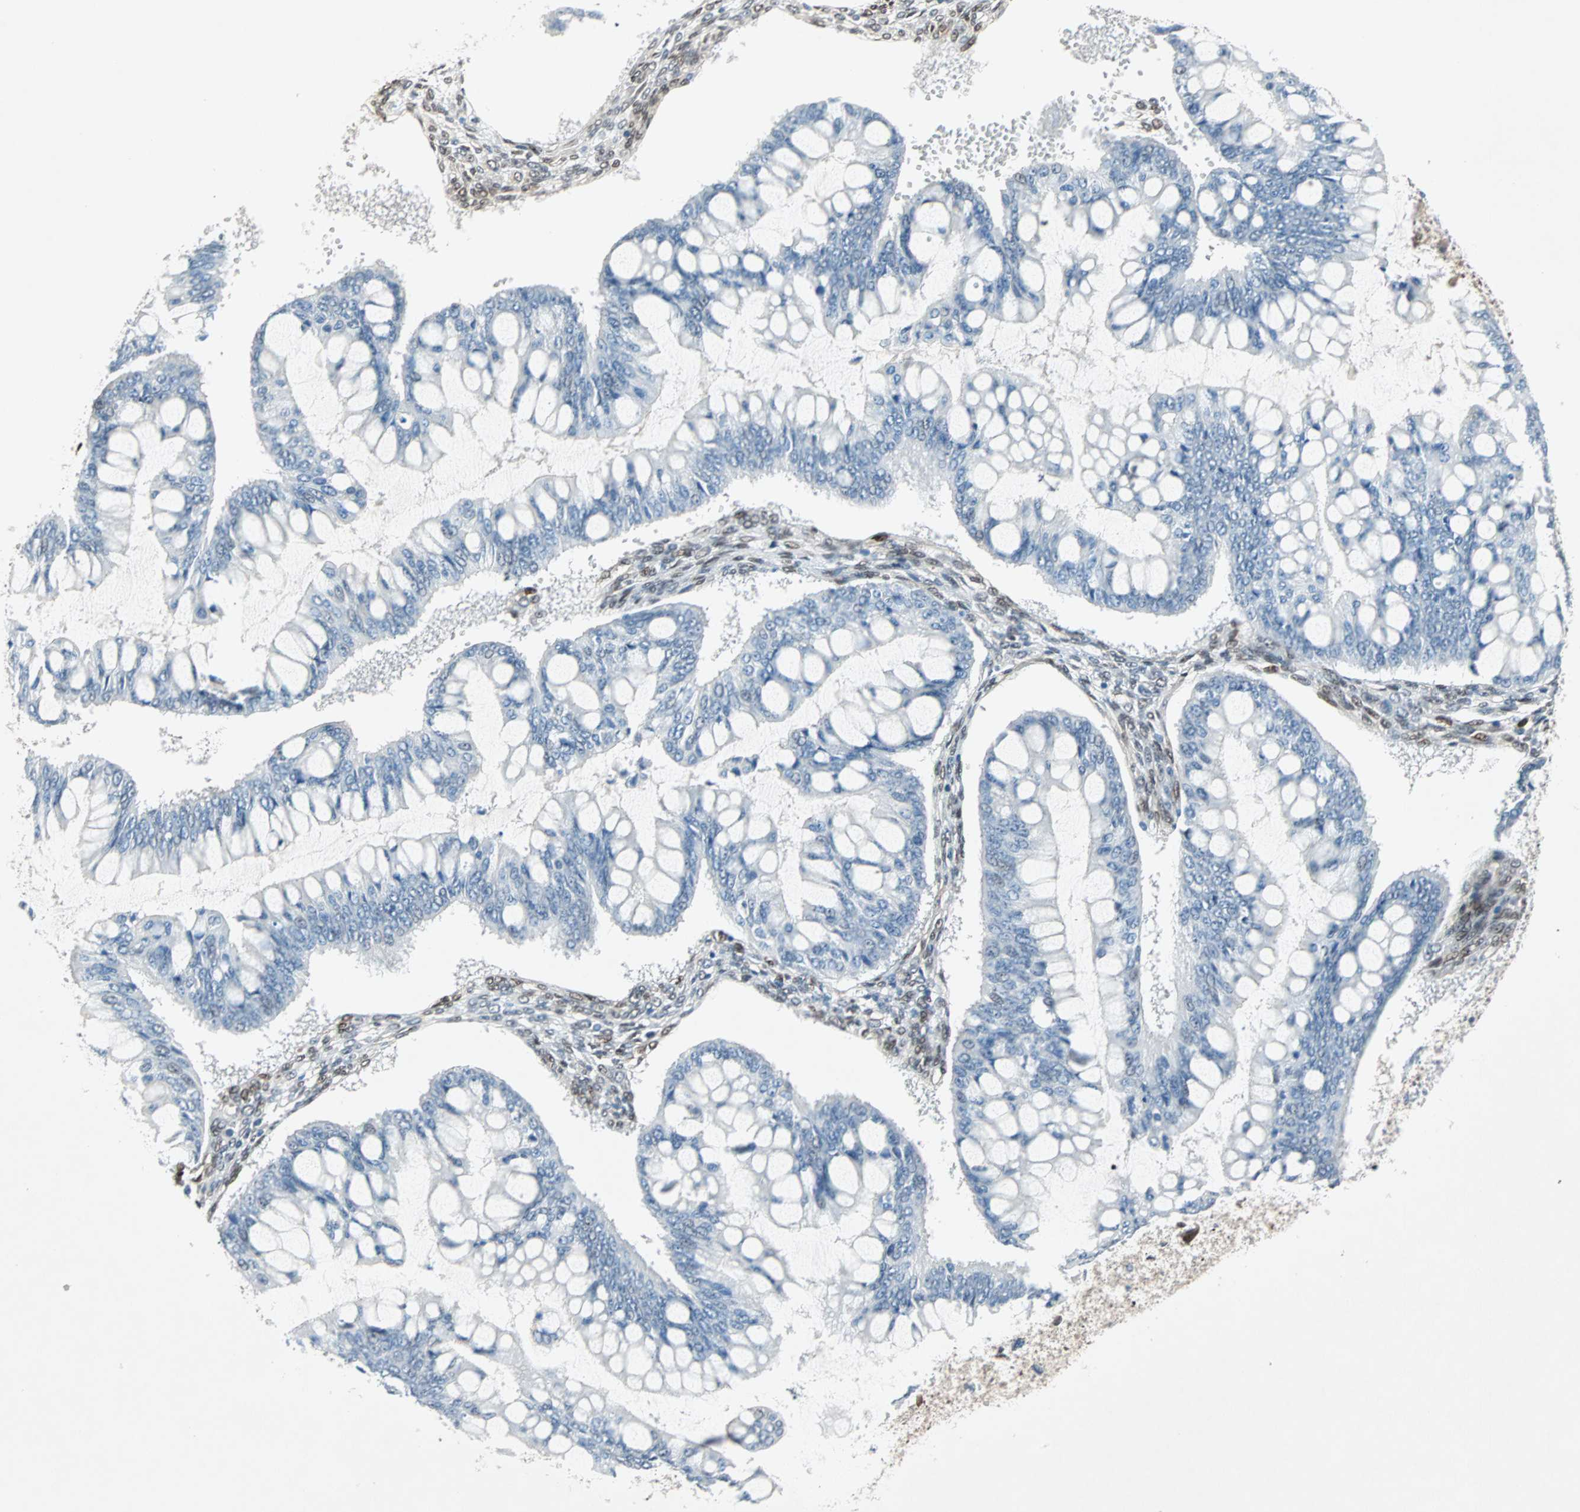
{"staining": {"intensity": "negative", "quantity": "none", "location": "none"}, "tissue": "ovarian cancer", "cell_type": "Tumor cells", "image_type": "cancer", "snomed": [{"axis": "morphology", "description": "Cystadenocarcinoma, mucinous, NOS"}, {"axis": "topography", "description": "Ovary"}], "caption": "Immunohistochemistry (IHC) micrograph of human ovarian cancer stained for a protein (brown), which exhibits no expression in tumor cells. The staining is performed using DAB brown chromogen with nuclei counter-stained in using hematoxylin.", "gene": "WWTR1", "patient": {"sex": "female", "age": 73}}